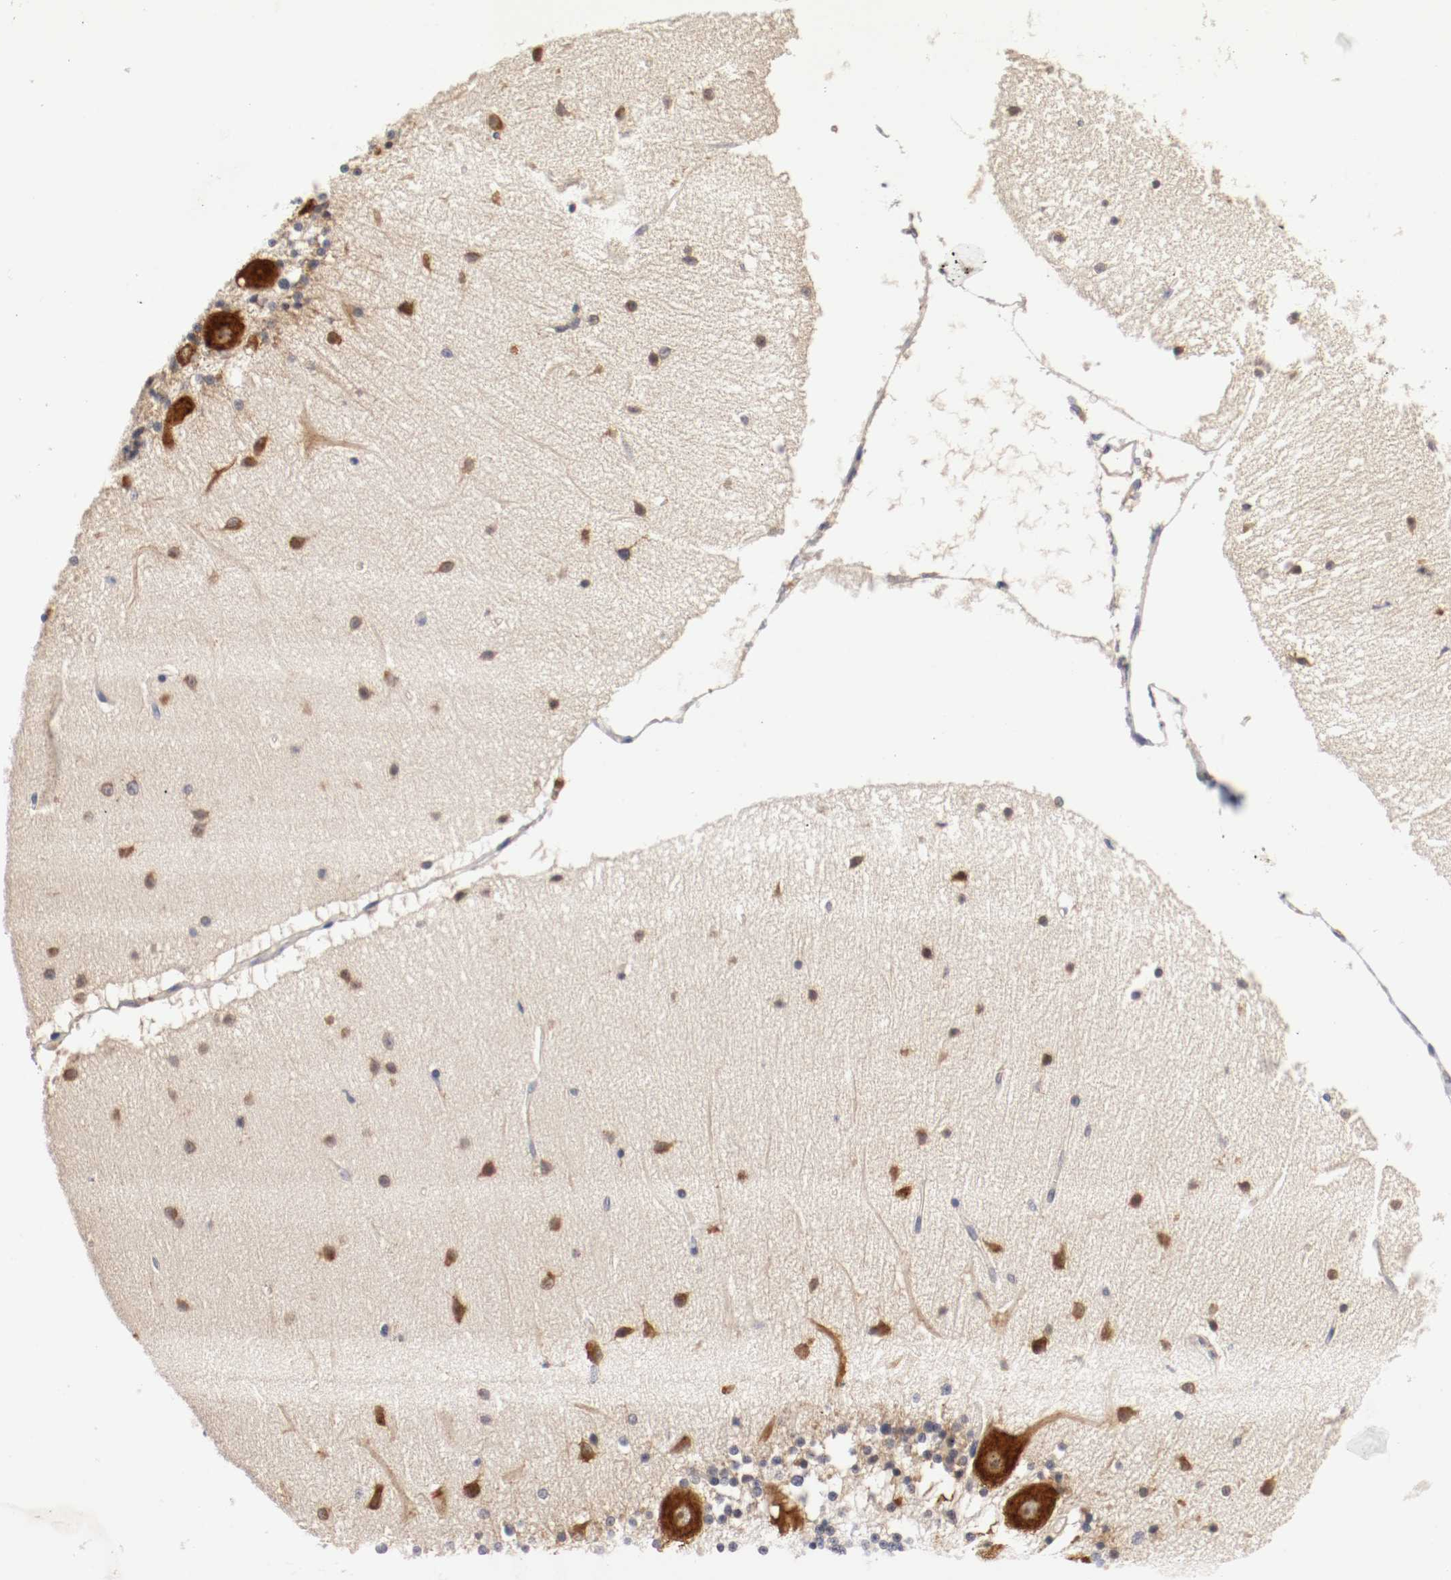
{"staining": {"intensity": "weak", "quantity": ">75%", "location": "cytoplasmic/membranous"}, "tissue": "cerebellum", "cell_type": "Cells in granular layer", "image_type": "normal", "snomed": [{"axis": "morphology", "description": "Normal tissue, NOS"}, {"axis": "topography", "description": "Cerebellum"}], "caption": "Cerebellum stained with DAB (3,3'-diaminobenzidine) immunohistochemistry exhibits low levels of weak cytoplasmic/membranous expression in about >75% of cells in granular layer.", "gene": "FKBP3", "patient": {"sex": "female", "age": 54}}